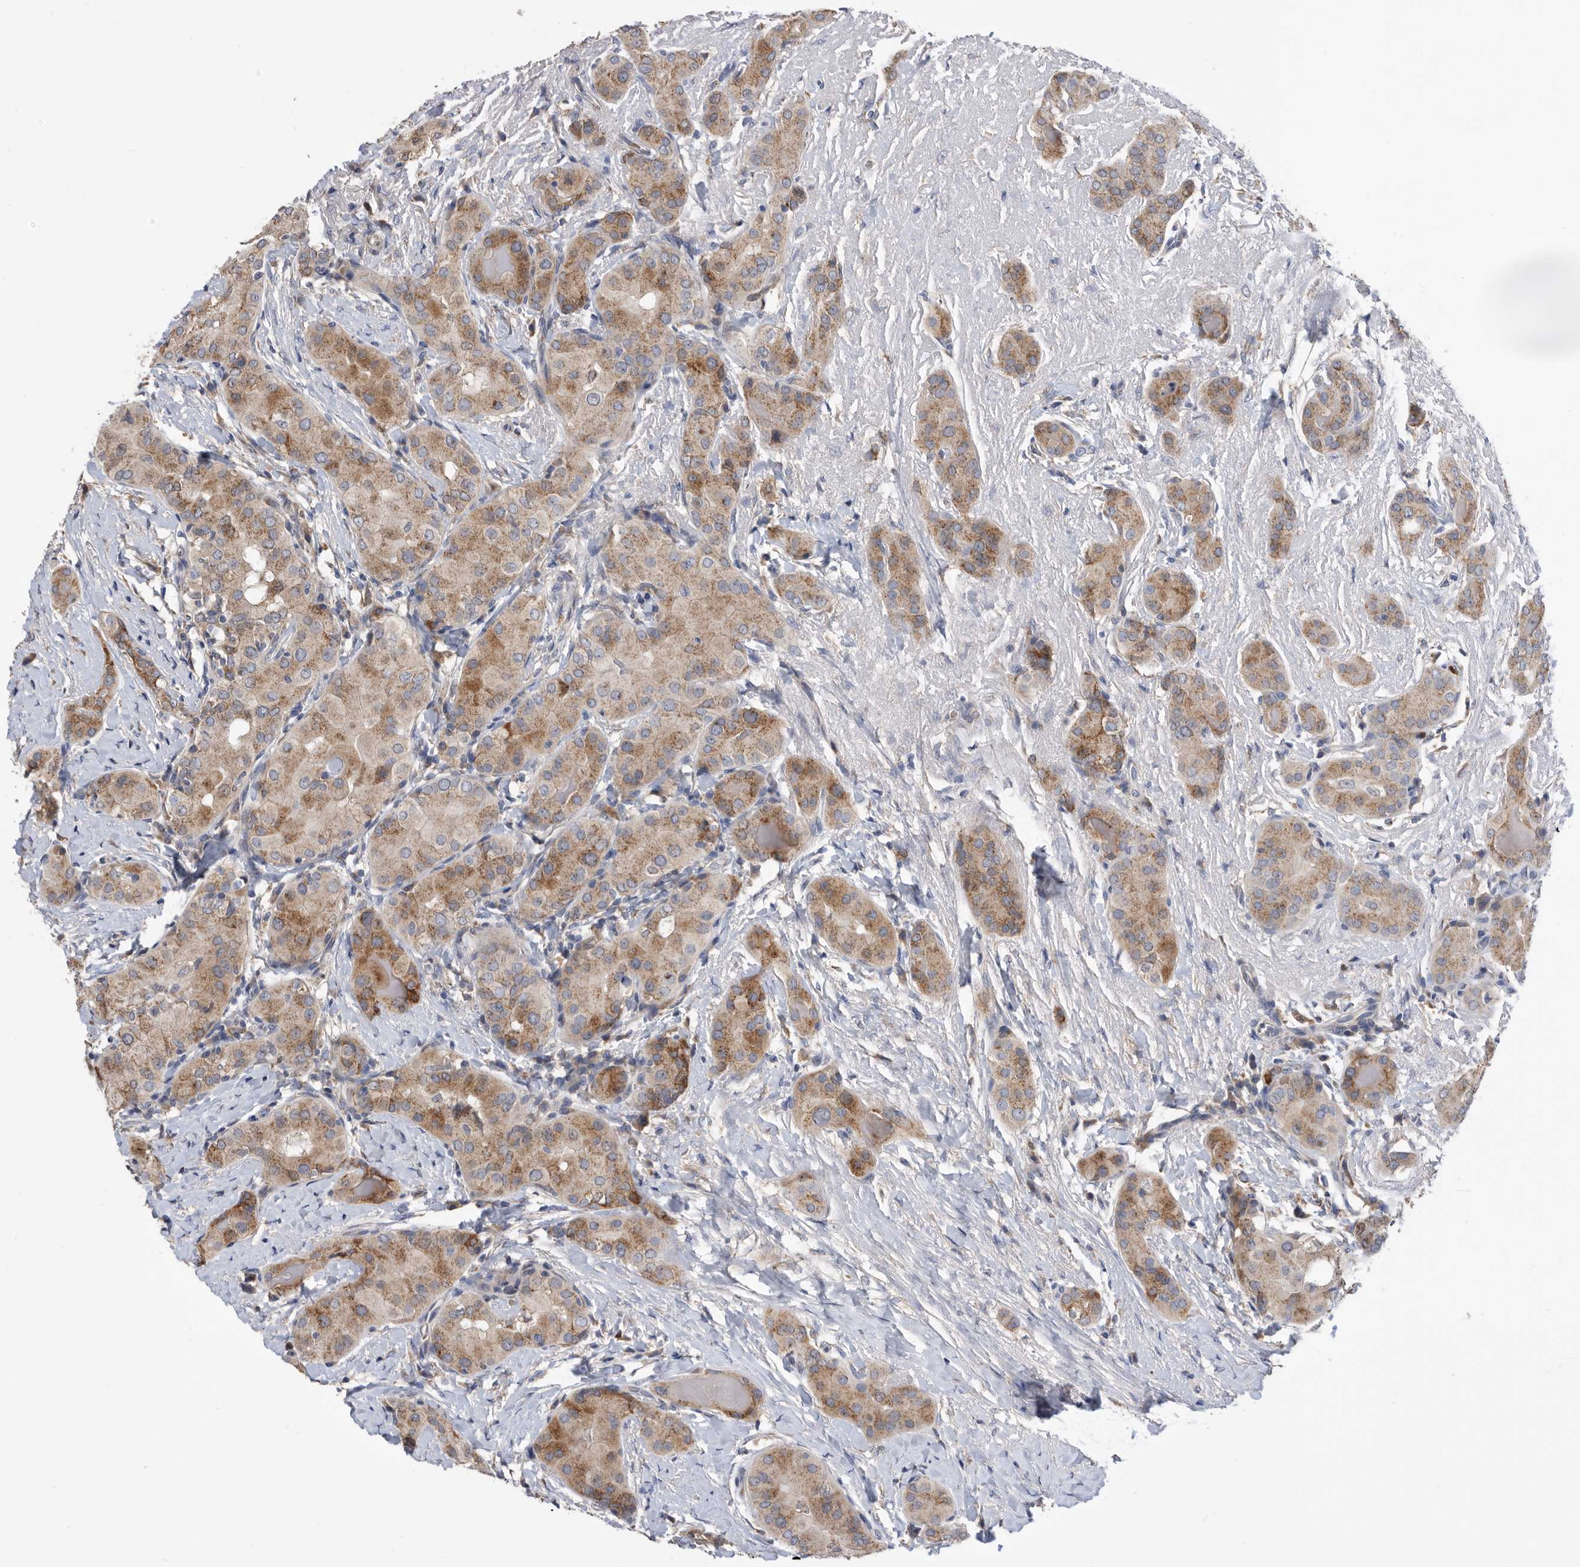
{"staining": {"intensity": "moderate", "quantity": ">75%", "location": "cytoplasmic/membranous"}, "tissue": "thyroid cancer", "cell_type": "Tumor cells", "image_type": "cancer", "snomed": [{"axis": "morphology", "description": "Papillary adenocarcinoma, NOS"}, {"axis": "topography", "description": "Thyroid gland"}], "caption": "The image shows immunohistochemical staining of thyroid cancer (papillary adenocarcinoma). There is moderate cytoplasmic/membranous expression is identified in approximately >75% of tumor cells.", "gene": "CRISPLD2", "patient": {"sex": "male", "age": 33}}